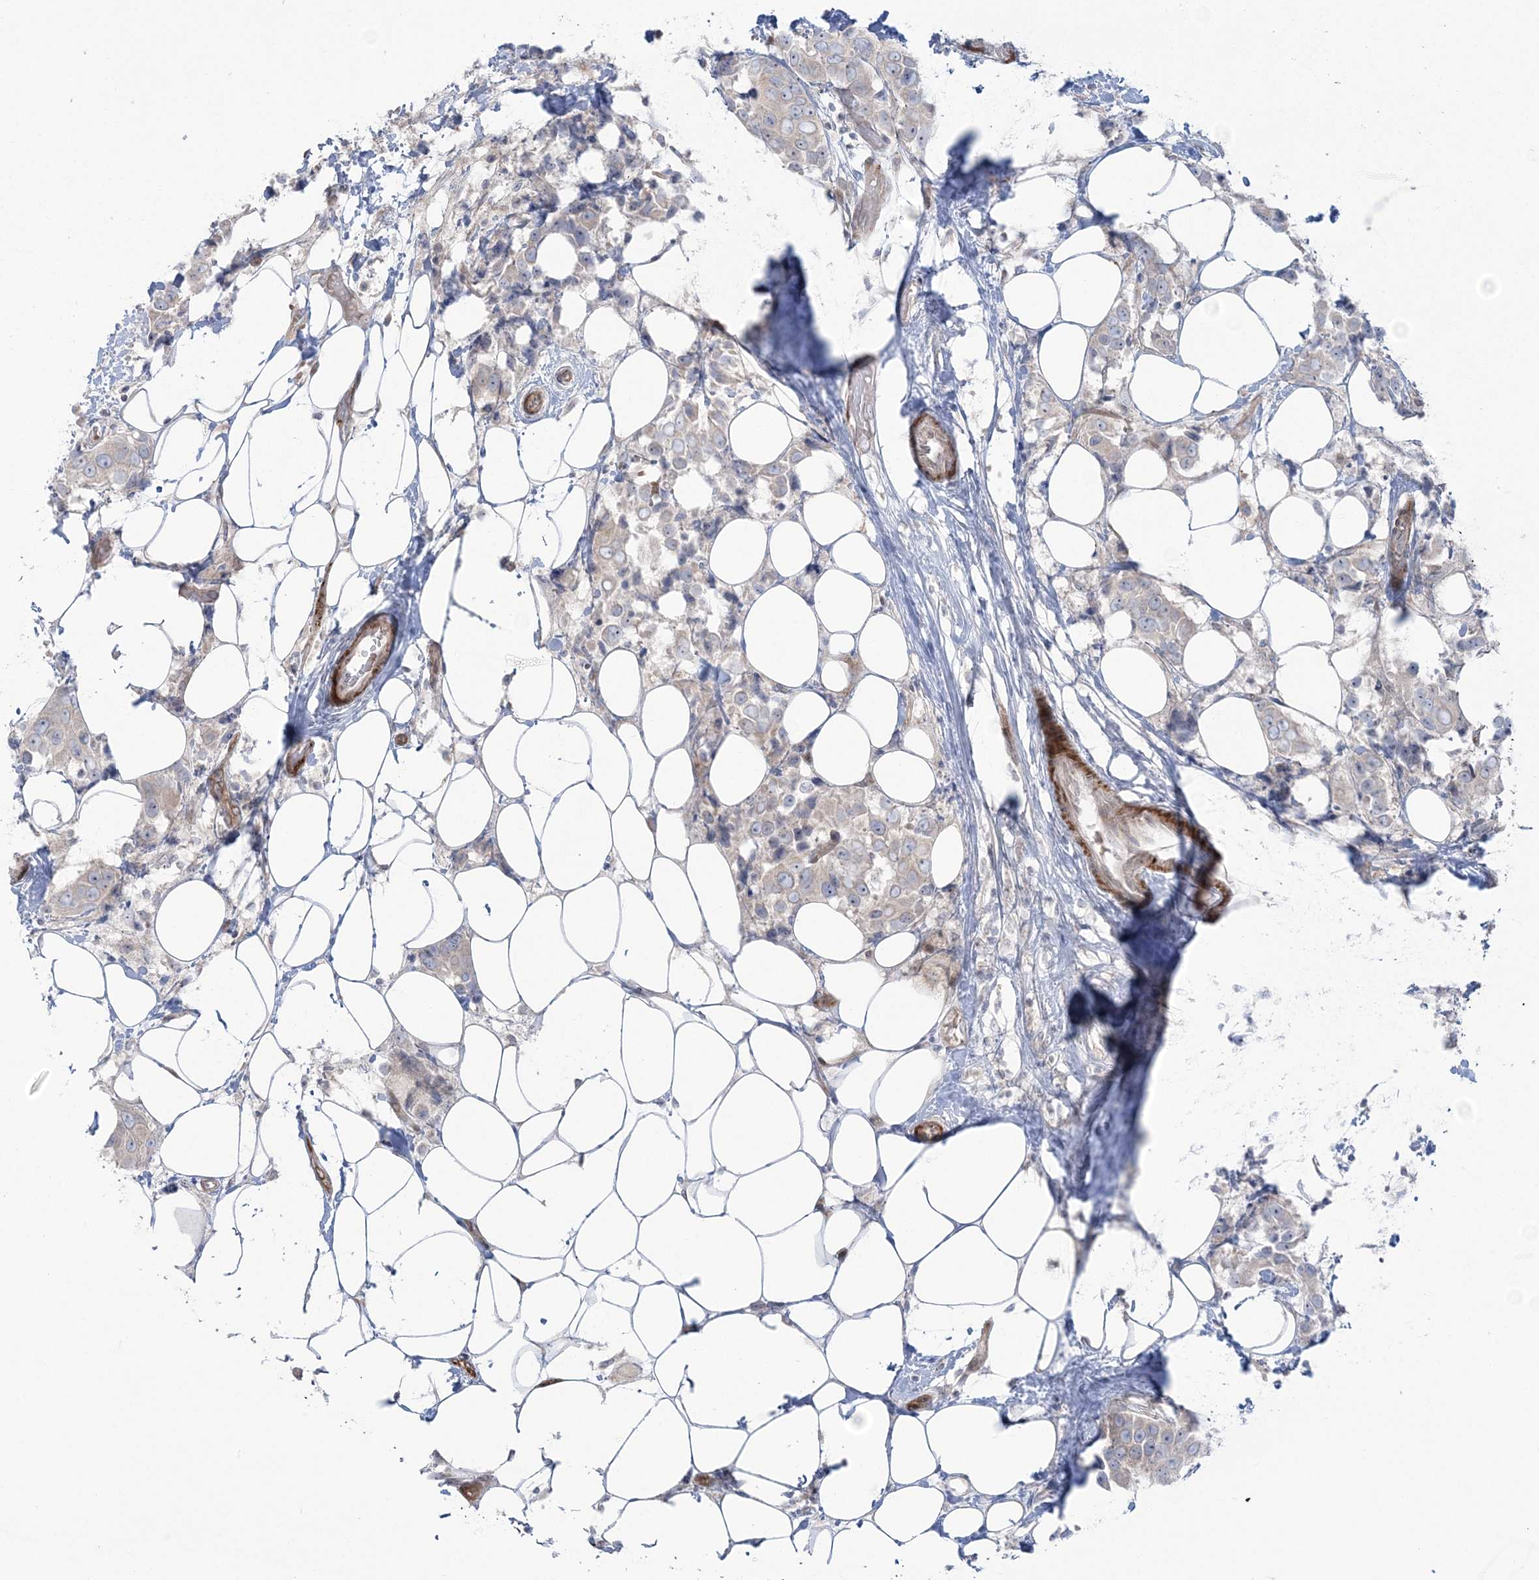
{"staining": {"intensity": "weak", "quantity": "25%-75%", "location": "cytoplasmic/membranous"}, "tissue": "breast cancer", "cell_type": "Tumor cells", "image_type": "cancer", "snomed": [{"axis": "morphology", "description": "Normal tissue, NOS"}, {"axis": "morphology", "description": "Duct carcinoma"}, {"axis": "topography", "description": "Breast"}], "caption": "Immunohistochemistry image of human breast invasive ductal carcinoma stained for a protein (brown), which shows low levels of weak cytoplasmic/membranous staining in about 25%-75% of tumor cells.", "gene": "NUDT9", "patient": {"sex": "female", "age": 39}}